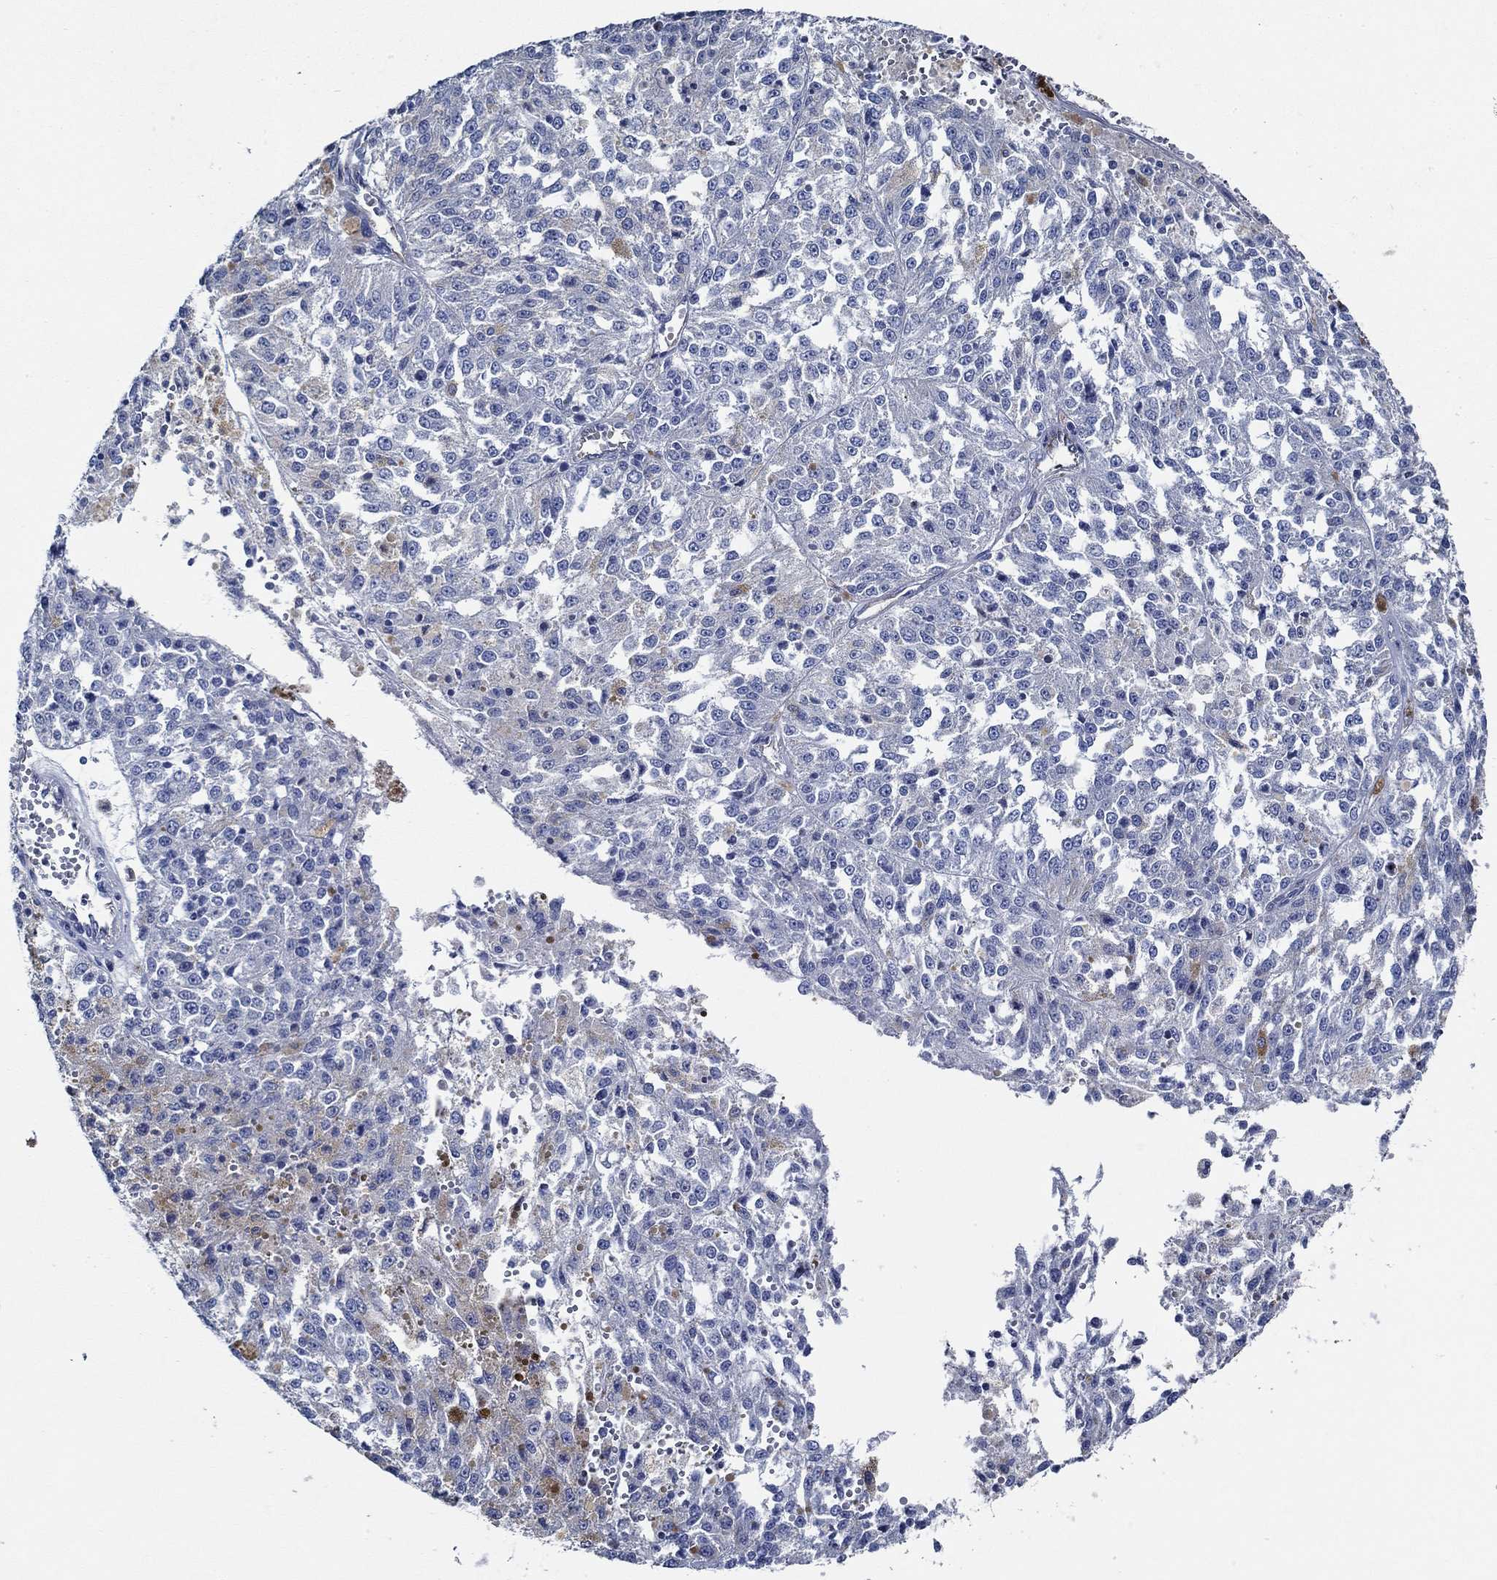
{"staining": {"intensity": "negative", "quantity": "none", "location": "none"}, "tissue": "melanoma", "cell_type": "Tumor cells", "image_type": "cancer", "snomed": [{"axis": "morphology", "description": "Malignant melanoma, Metastatic site"}, {"axis": "topography", "description": "Lymph node"}], "caption": "Tumor cells show no significant positivity in melanoma.", "gene": "HECW2", "patient": {"sex": "female", "age": 64}}